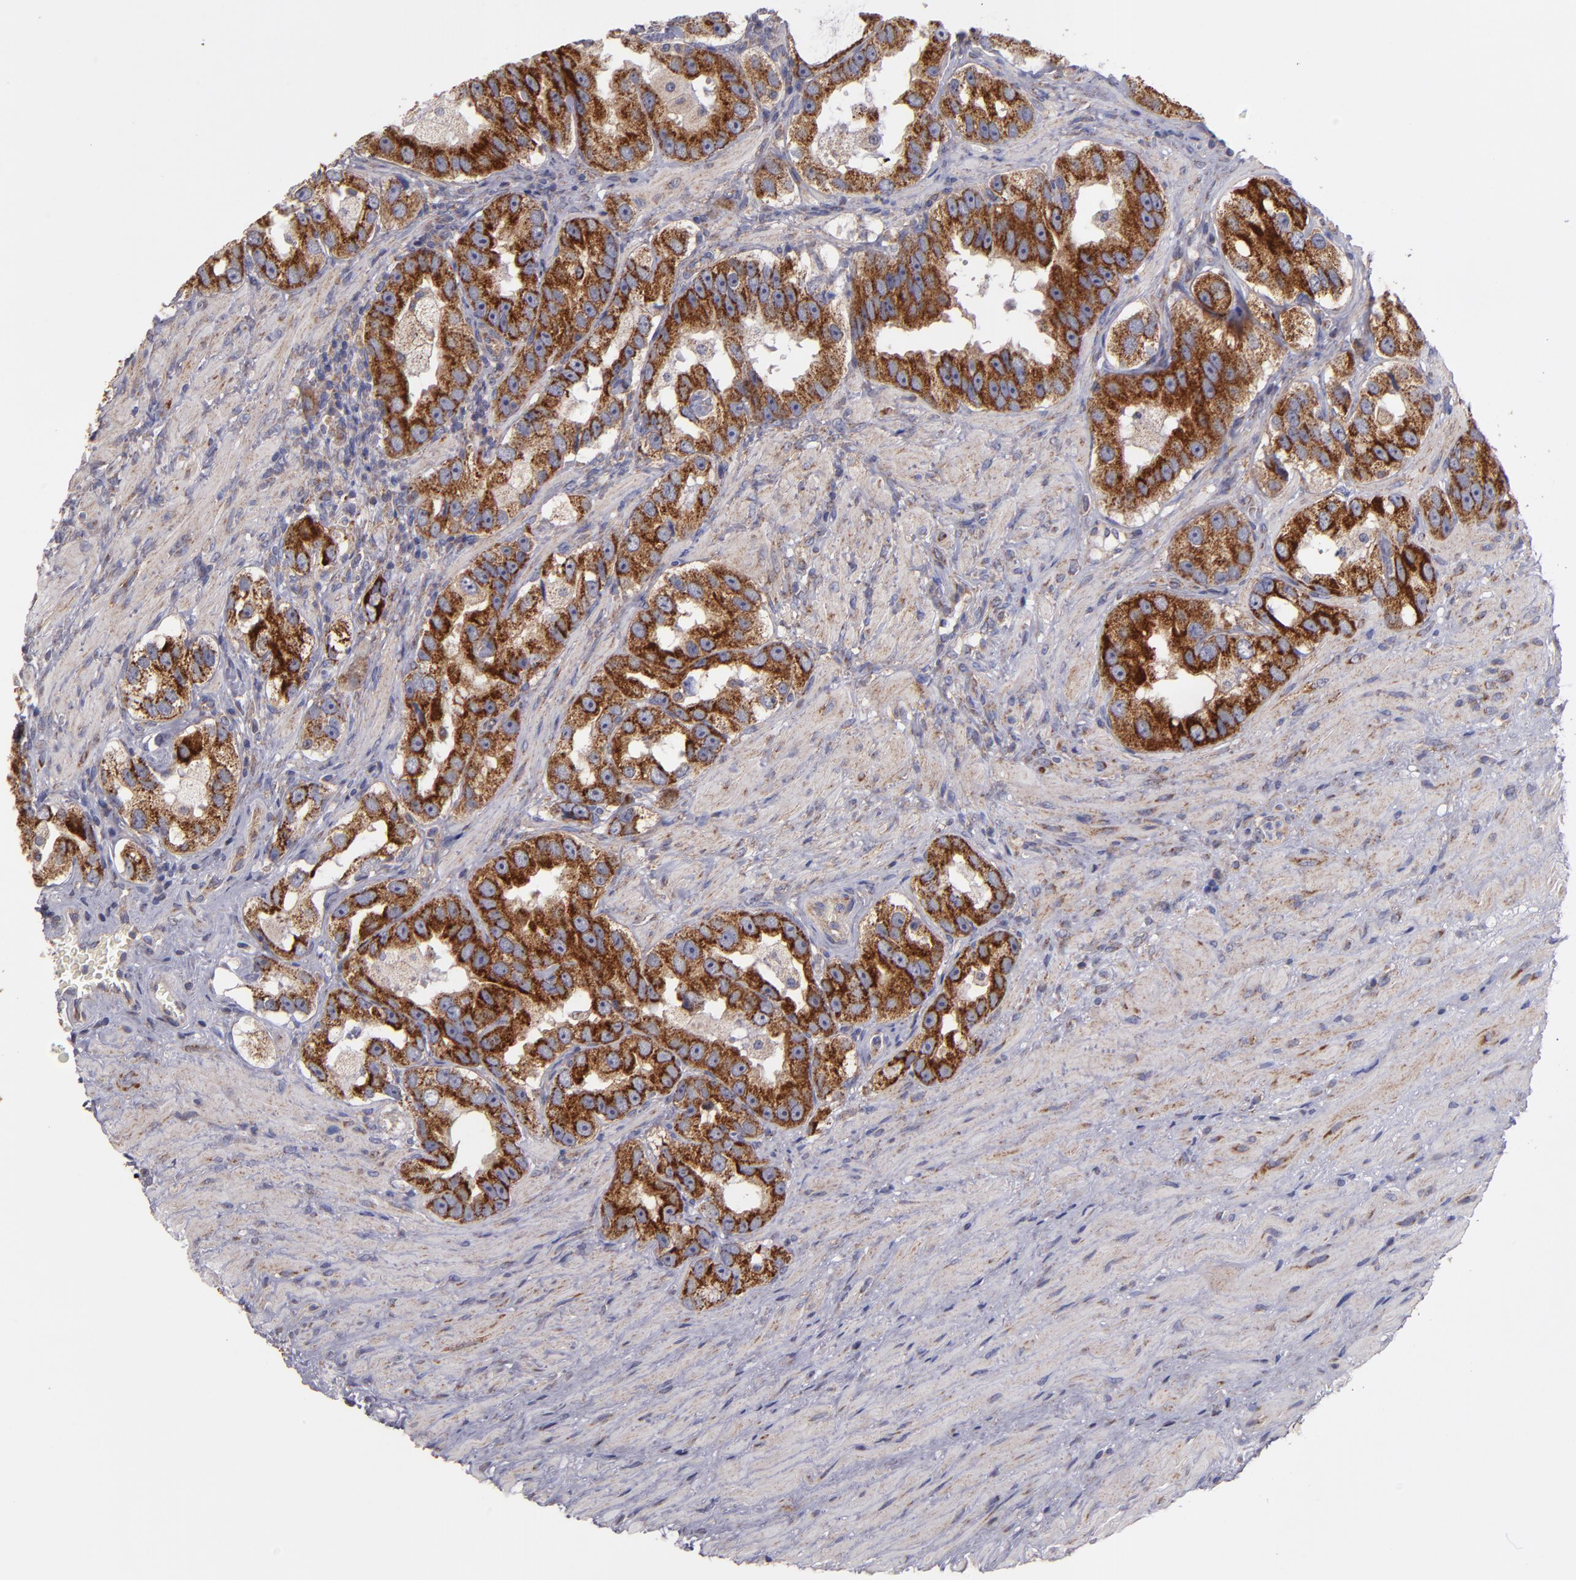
{"staining": {"intensity": "strong", "quantity": ">75%", "location": "cytoplasmic/membranous"}, "tissue": "prostate cancer", "cell_type": "Tumor cells", "image_type": "cancer", "snomed": [{"axis": "morphology", "description": "Adenocarcinoma, High grade"}, {"axis": "topography", "description": "Prostate"}], "caption": "Immunohistochemical staining of human prostate cancer shows high levels of strong cytoplasmic/membranous protein staining in about >75% of tumor cells.", "gene": "CLTA", "patient": {"sex": "male", "age": 63}}